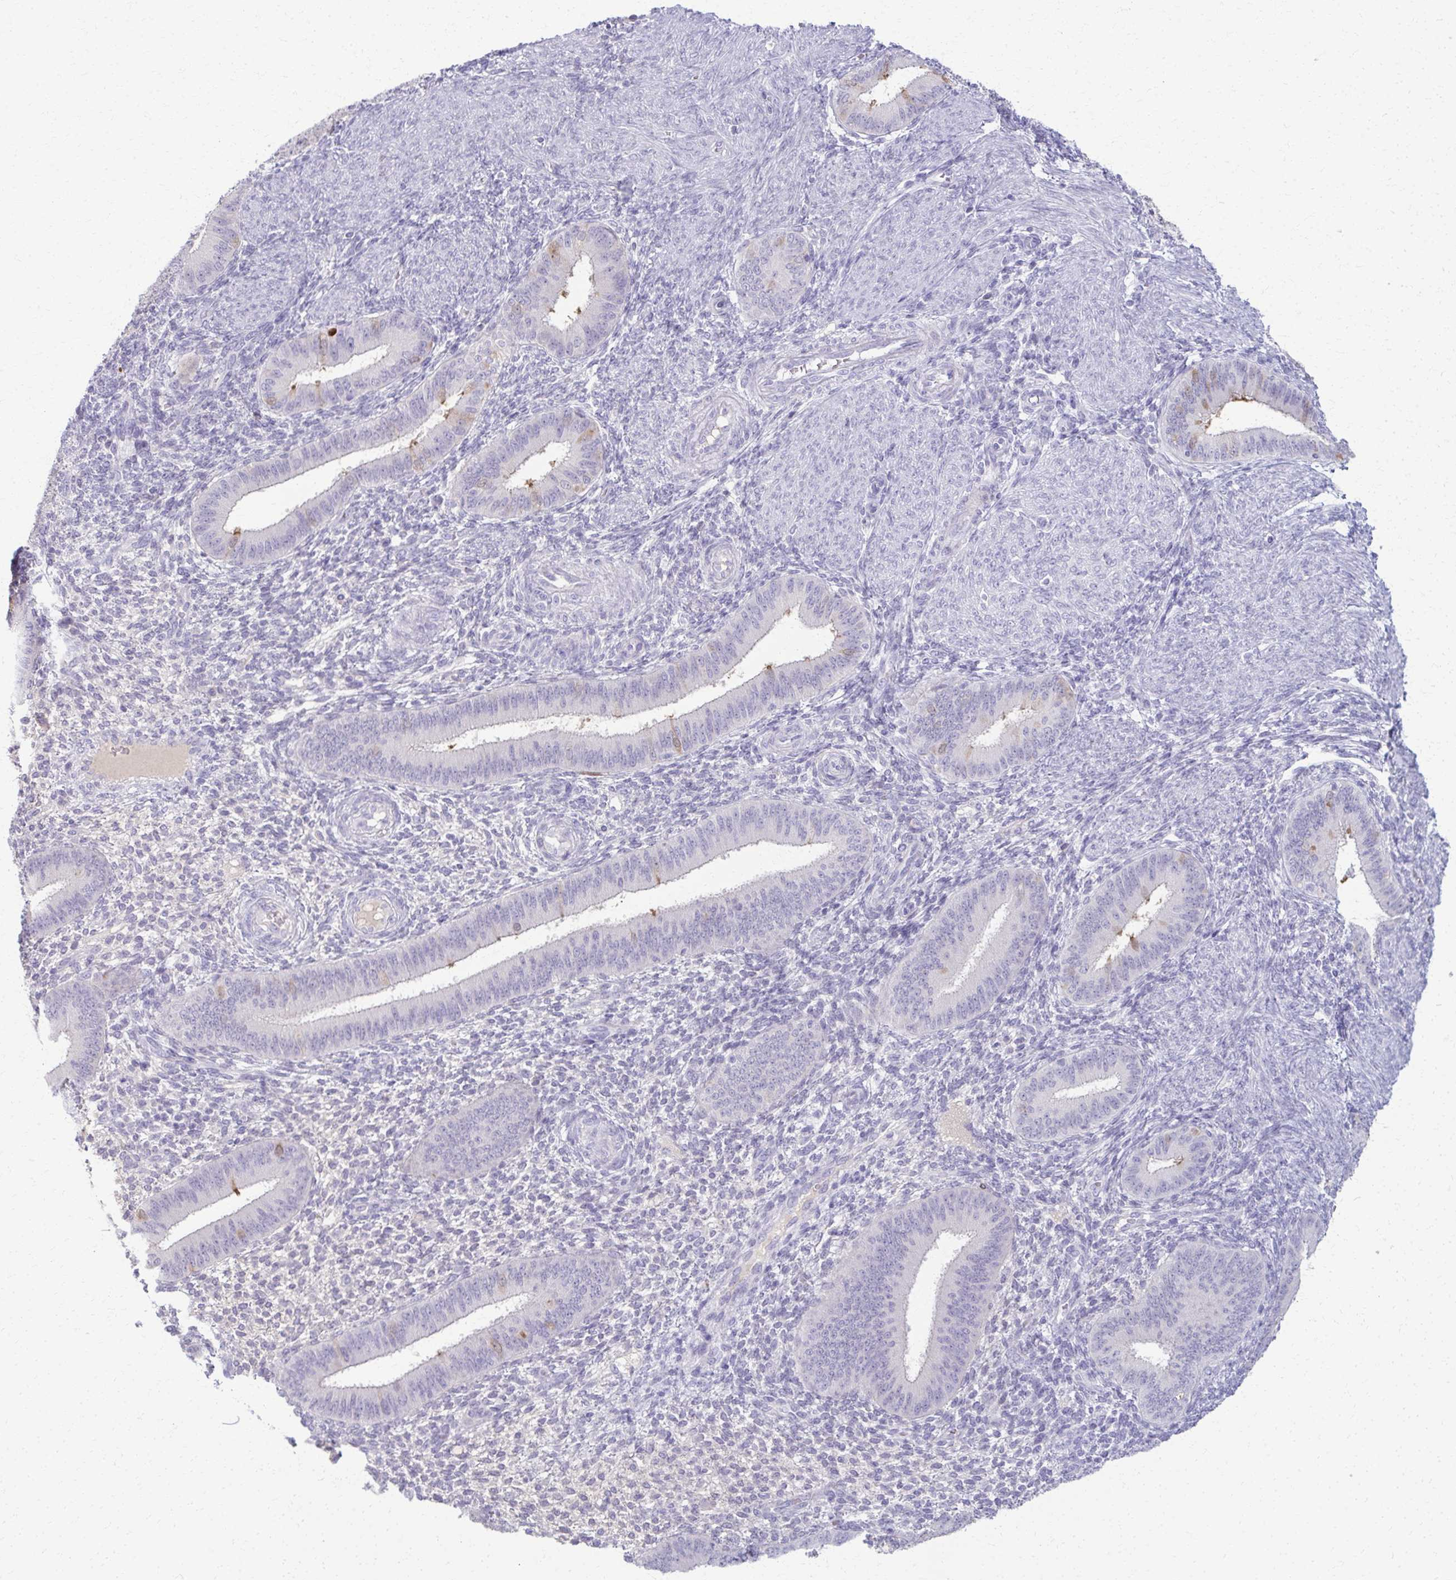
{"staining": {"intensity": "negative", "quantity": "none", "location": "none"}, "tissue": "endometrium", "cell_type": "Cells in endometrial stroma", "image_type": "normal", "snomed": [{"axis": "morphology", "description": "Normal tissue, NOS"}, {"axis": "topography", "description": "Endometrium"}], "caption": "A high-resolution histopathology image shows immunohistochemistry (IHC) staining of unremarkable endometrium, which exhibits no significant expression in cells in endometrial stroma.", "gene": "ENSG00000275249", "patient": {"sex": "female", "age": 39}}